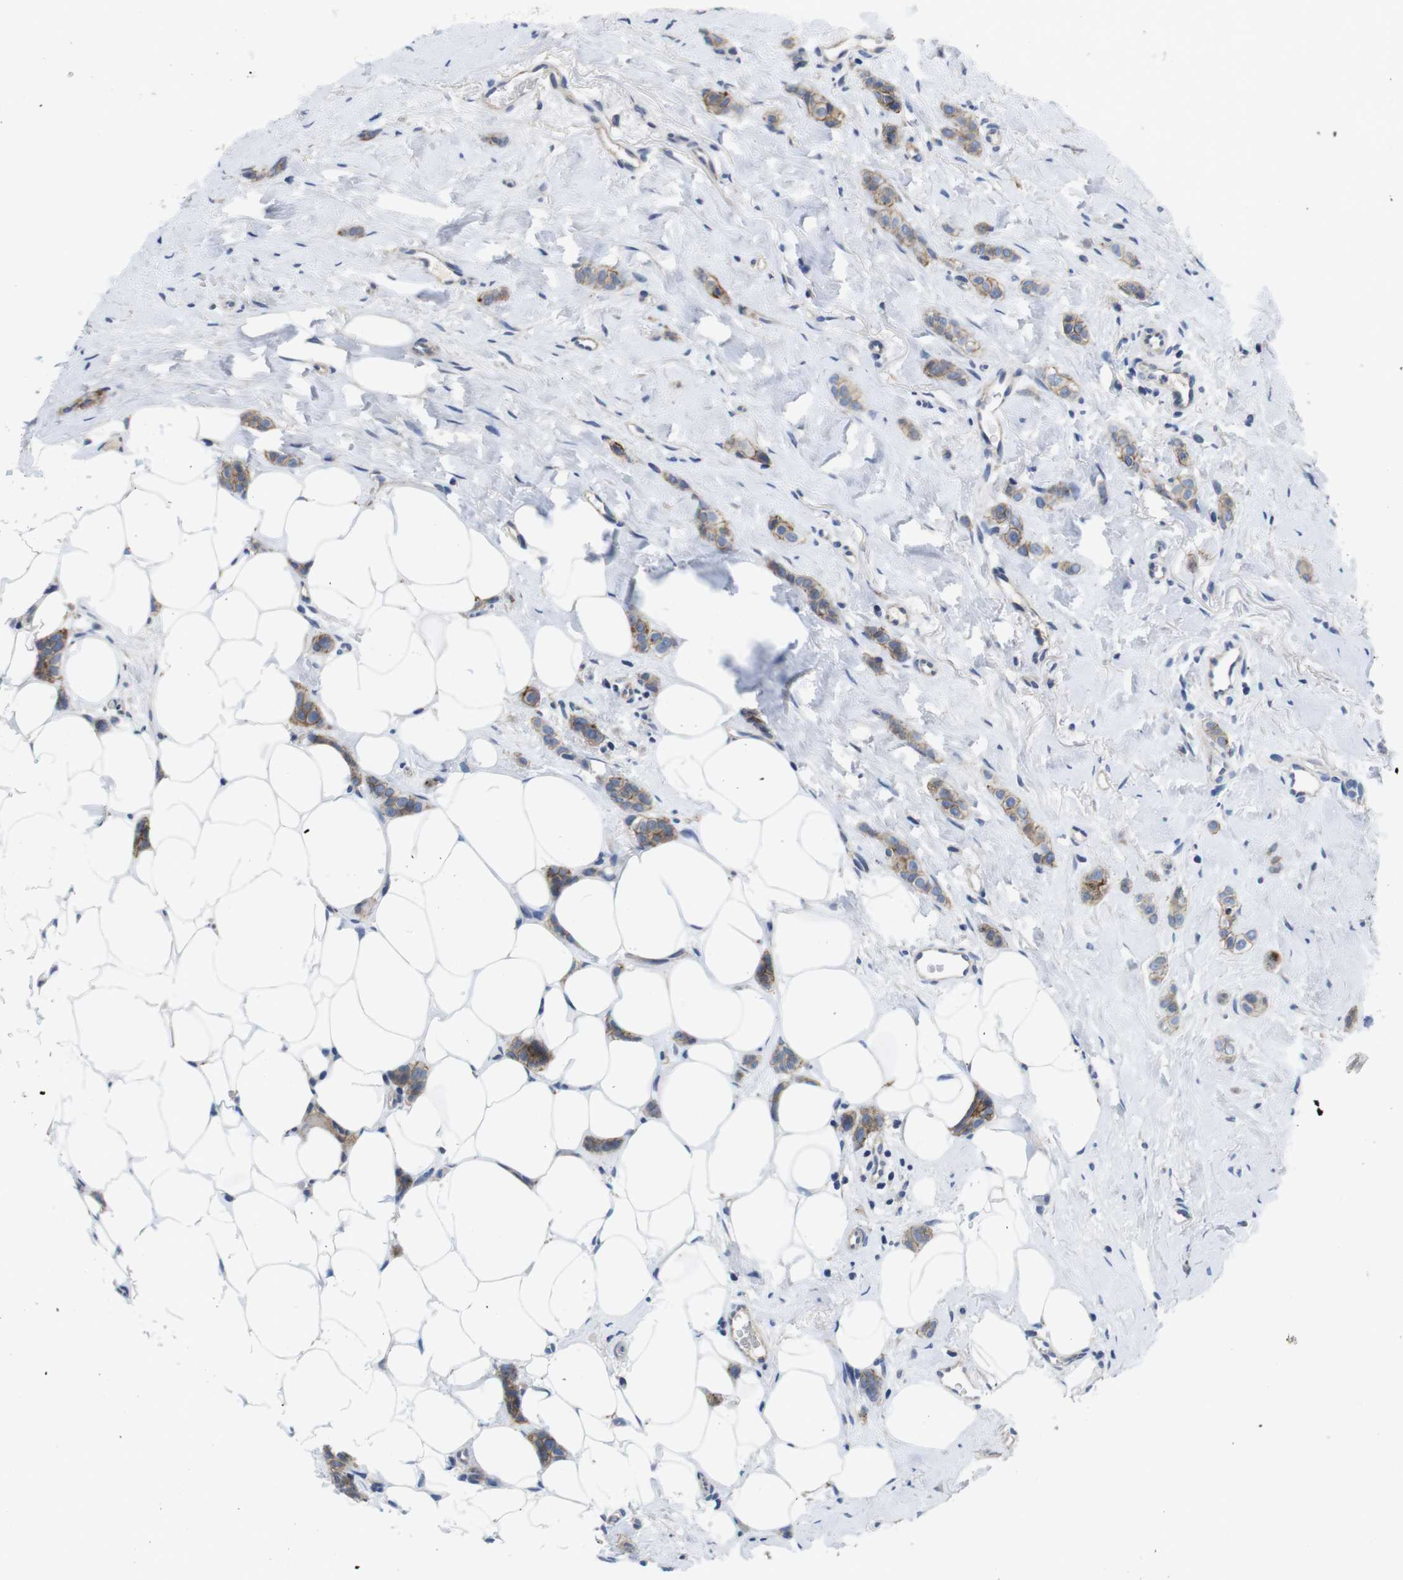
{"staining": {"intensity": "moderate", "quantity": ">75%", "location": "cytoplasmic/membranous"}, "tissue": "breast cancer", "cell_type": "Tumor cells", "image_type": "cancer", "snomed": [{"axis": "morphology", "description": "Lobular carcinoma"}, {"axis": "topography", "description": "Skin"}, {"axis": "topography", "description": "Breast"}], "caption": "Immunohistochemistry (IHC) (DAB (3,3'-diaminobenzidine)) staining of human lobular carcinoma (breast) demonstrates moderate cytoplasmic/membranous protein positivity in approximately >75% of tumor cells. (Brightfield microscopy of DAB IHC at high magnification).", "gene": "SCRIB", "patient": {"sex": "female", "age": 46}}